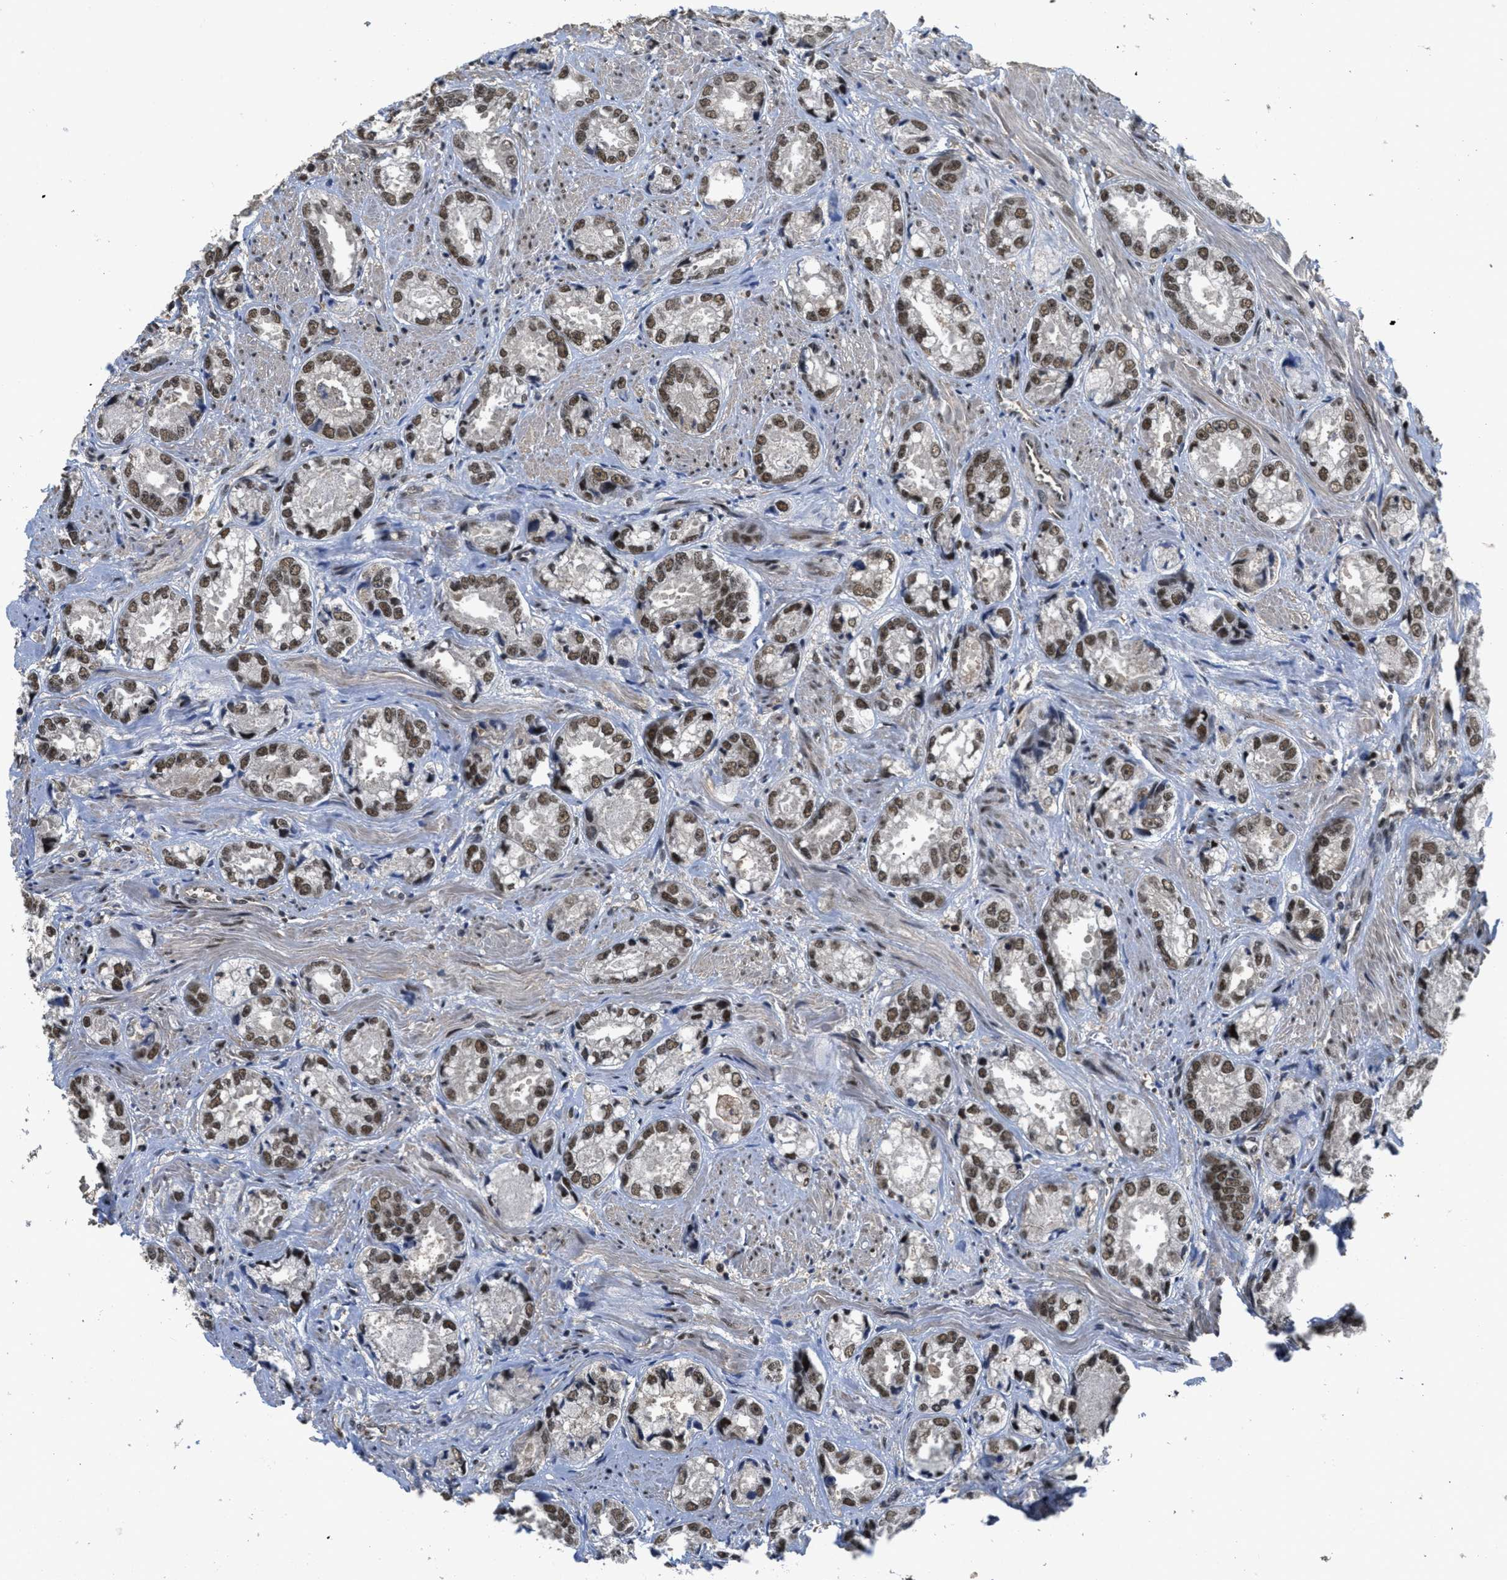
{"staining": {"intensity": "strong", "quantity": ">75%", "location": "nuclear"}, "tissue": "prostate cancer", "cell_type": "Tumor cells", "image_type": "cancer", "snomed": [{"axis": "morphology", "description": "Adenocarcinoma, High grade"}, {"axis": "topography", "description": "Prostate"}], "caption": "Immunohistochemistry (IHC) image of neoplastic tissue: prostate cancer stained using immunohistochemistry reveals high levels of strong protein expression localized specifically in the nuclear of tumor cells, appearing as a nuclear brown color.", "gene": "CUL4B", "patient": {"sex": "male", "age": 61}}